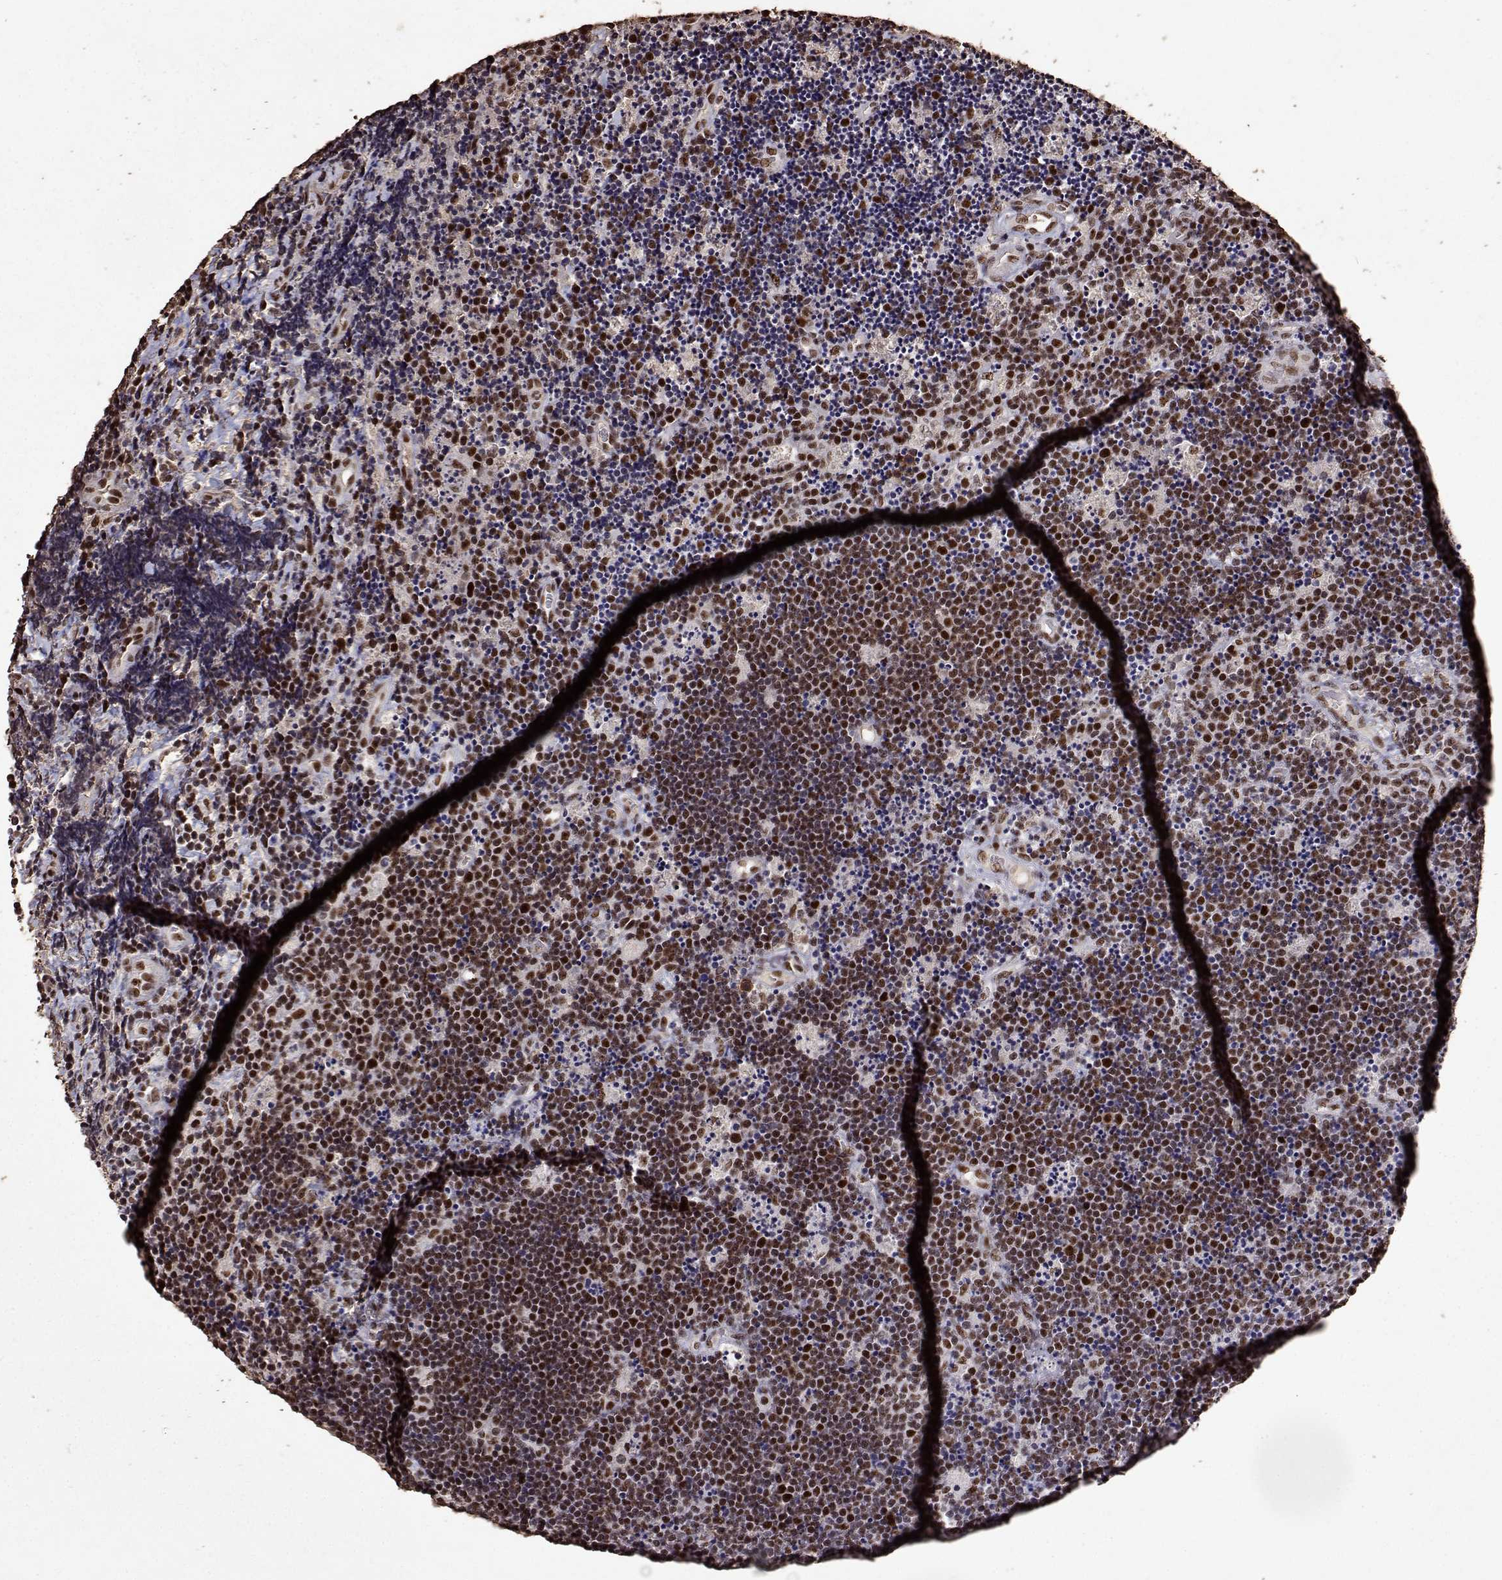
{"staining": {"intensity": "strong", "quantity": ">75%", "location": "nuclear"}, "tissue": "lymphoma", "cell_type": "Tumor cells", "image_type": "cancer", "snomed": [{"axis": "morphology", "description": "Malignant lymphoma, non-Hodgkin's type, Low grade"}, {"axis": "topography", "description": "Brain"}], "caption": "This photomicrograph displays IHC staining of human malignant lymphoma, non-Hodgkin's type (low-grade), with high strong nuclear staining in approximately >75% of tumor cells.", "gene": "TOE1", "patient": {"sex": "female", "age": 66}}